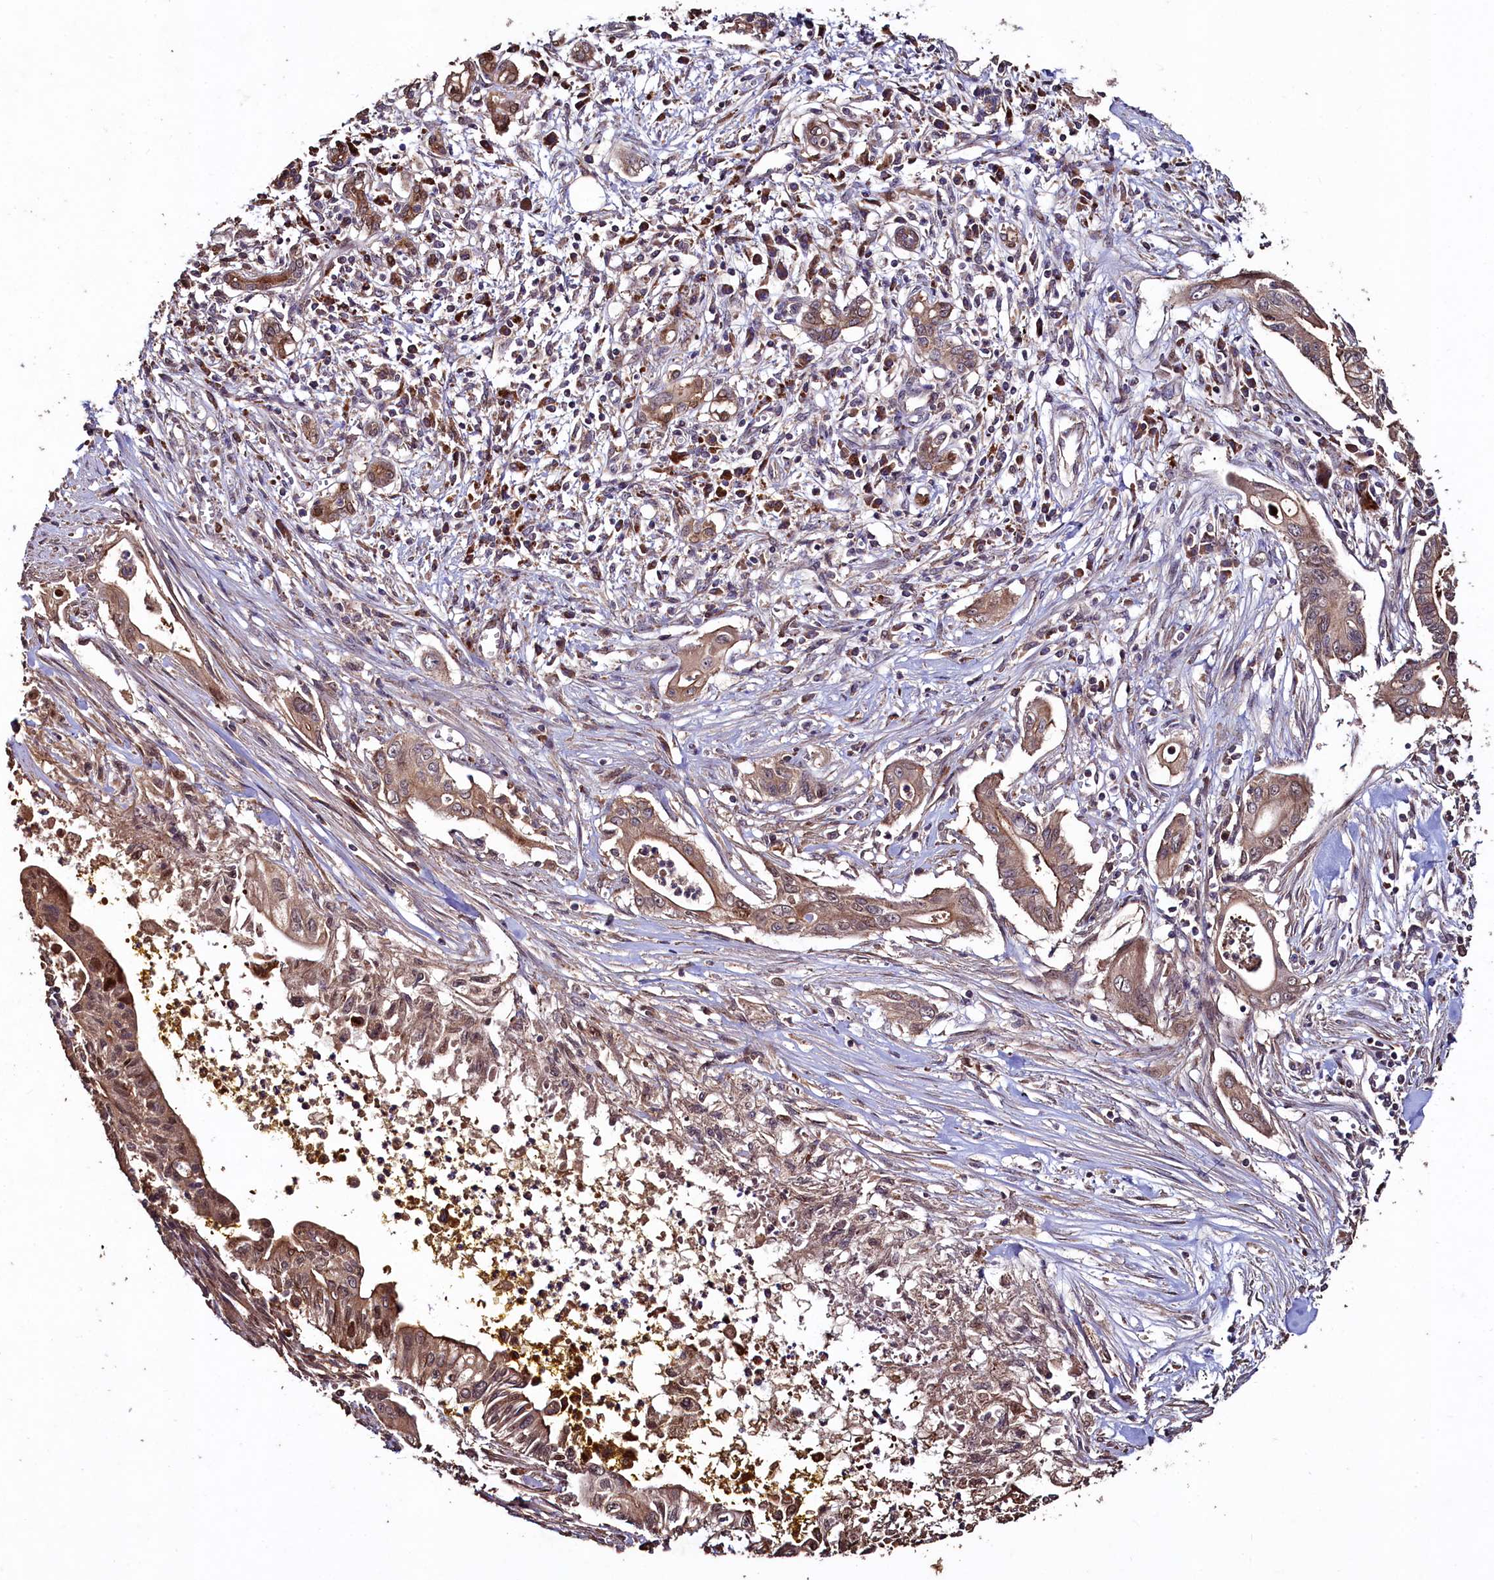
{"staining": {"intensity": "strong", "quantity": "25%-75%", "location": "cytoplasmic/membranous,nuclear"}, "tissue": "pancreatic cancer", "cell_type": "Tumor cells", "image_type": "cancer", "snomed": [{"axis": "morphology", "description": "Adenocarcinoma, NOS"}, {"axis": "topography", "description": "Pancreas"}], "caption": "A micrograph of pancreatic cancer (adenocarcinoma) stained for a protein exhibits strong cytoplasmic/membranous and nuclear brown staining in tumor cells.", "gene": "TMEM98", "patient": {"sex": "male", "age": 58}}